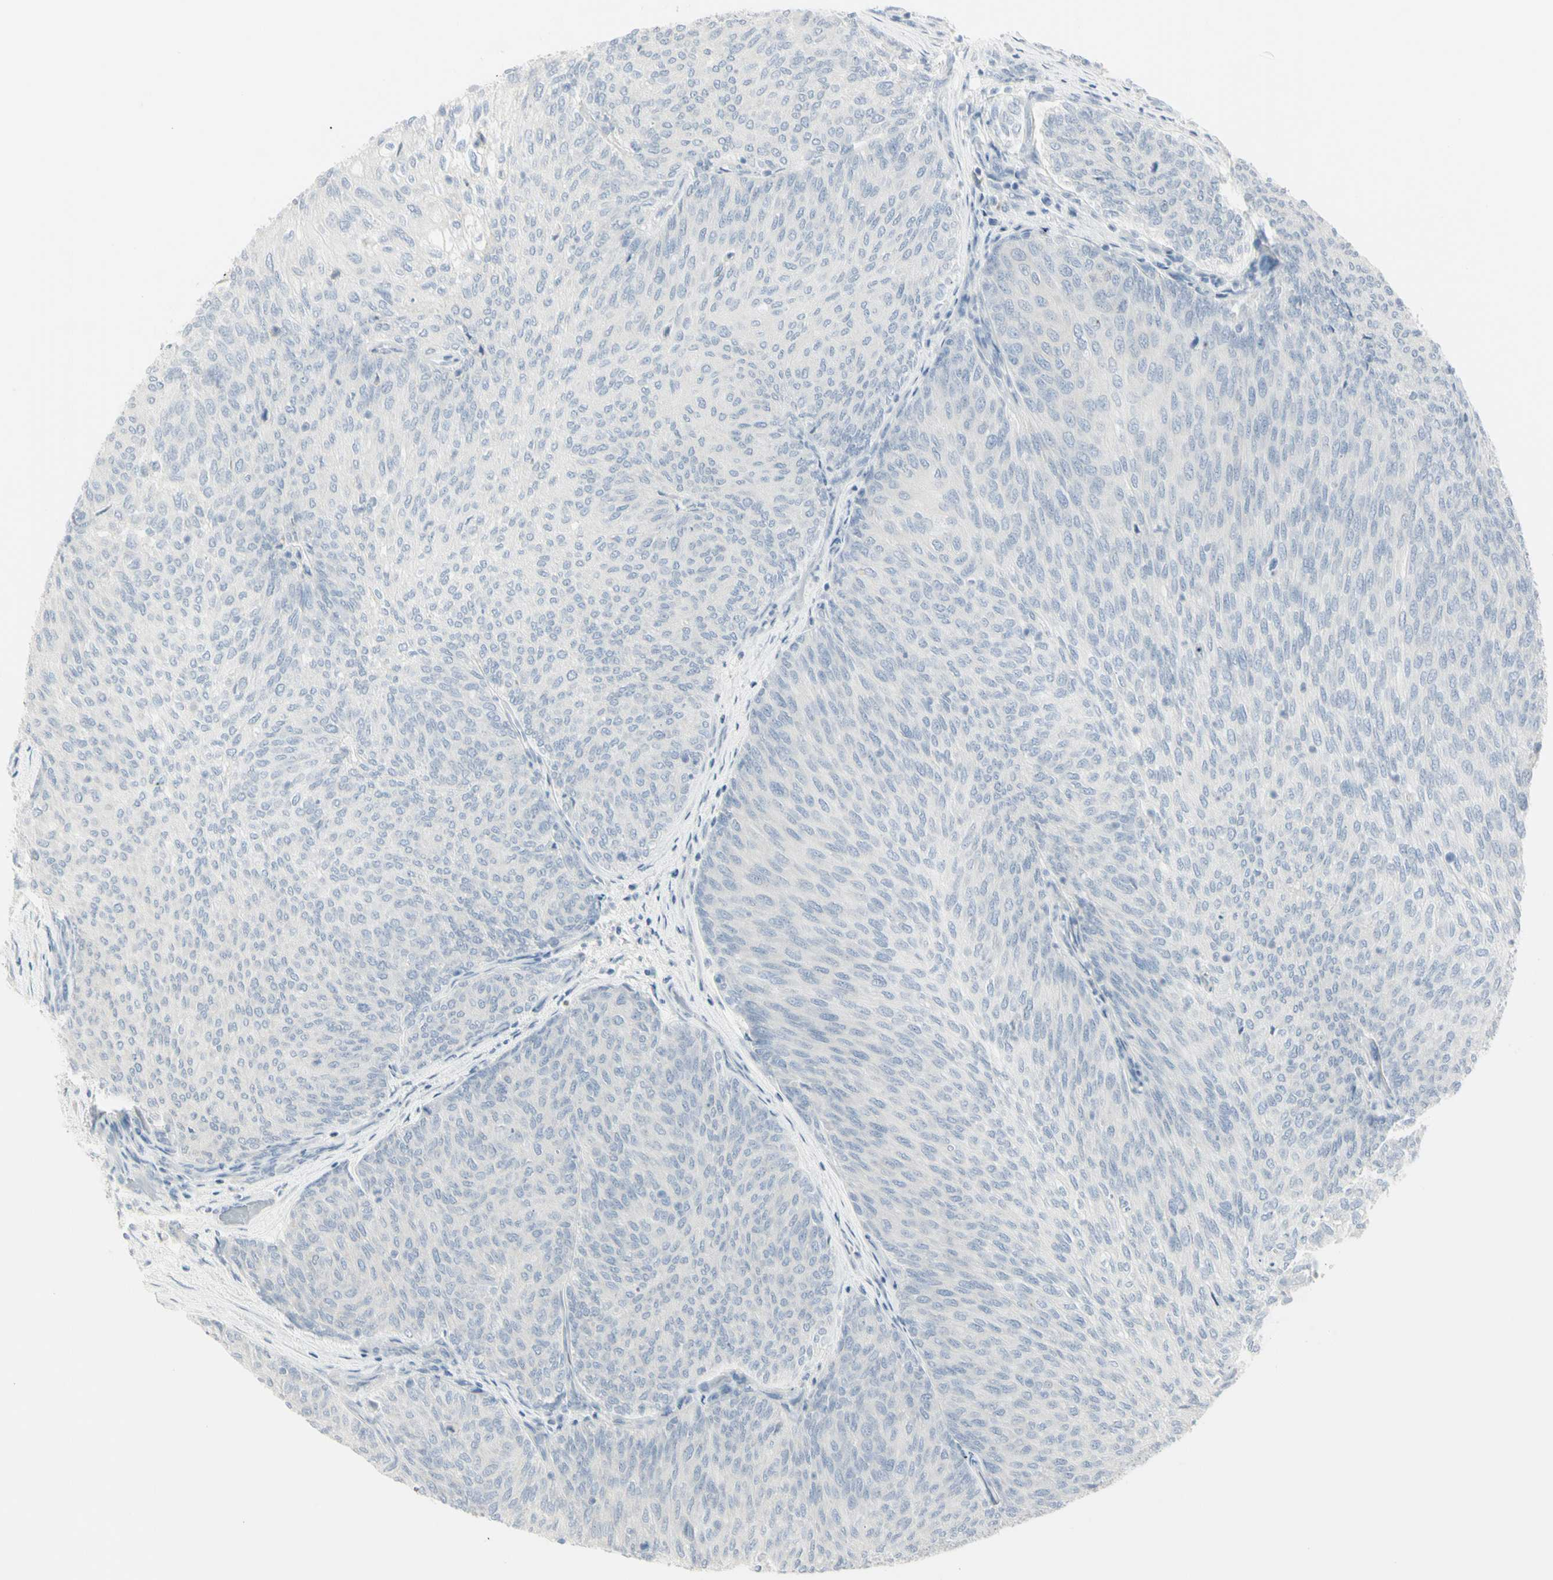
{"staining": {"intensity": "negative", "quantity": "none", "location": "none"}, "tissue": "urothelial cancer", "cell_type": "Tumor cells", "image_type": "cancer", "snomed": [{"axis": "morphology", "description": "Urothelial carcinoma, Low grade"}, {"axis": "topography", "description": "Urinary bladder"}], "caption": "Immunohistochemical staining of urothelial cancer displays no significant positivity in tumor cells.", "gene": "PIP", "patient": {"sex": "female", "age": 79}}